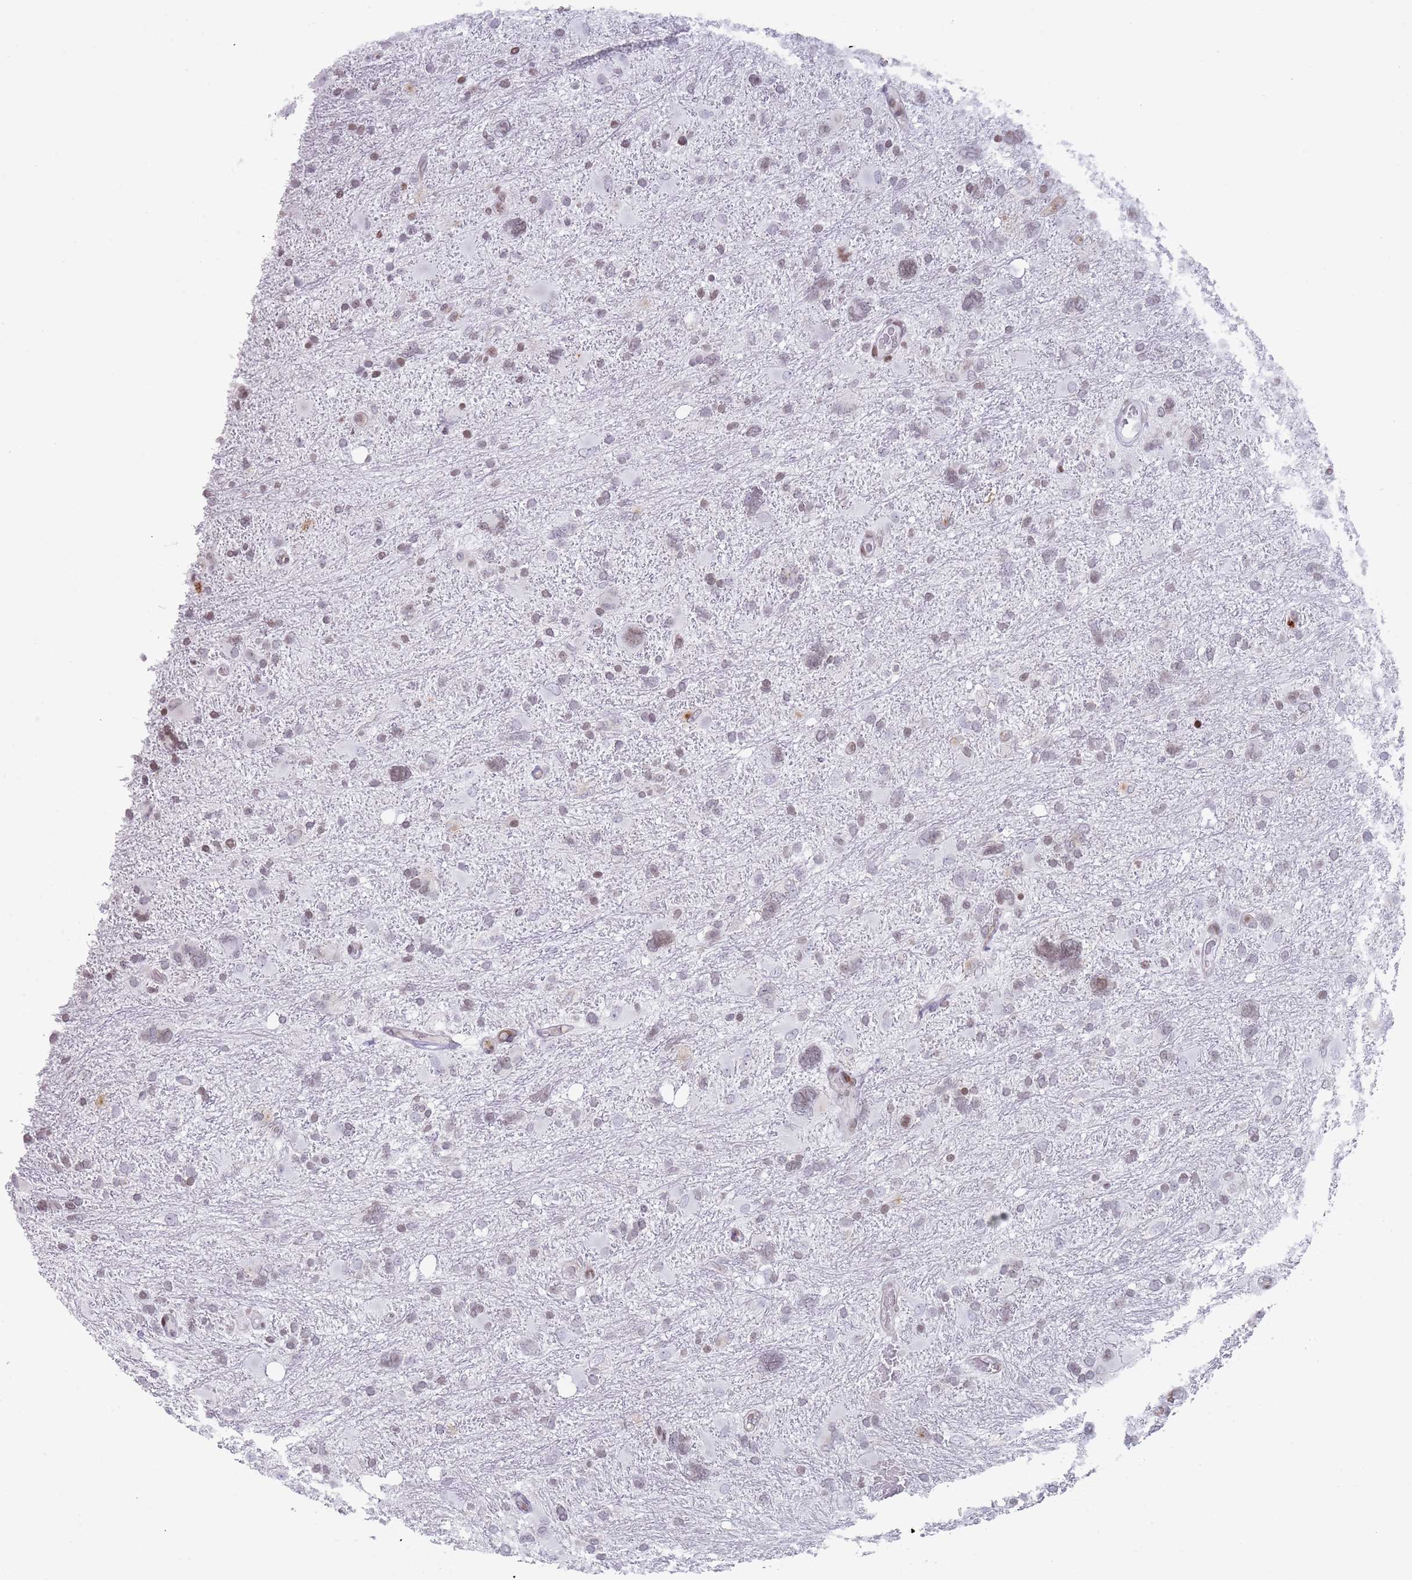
{"staining": {"intensity": "weak", "quantity": "25%-75%", "location": "nuclear"}, "tissue": "glioma", "cell_type": "Tumor cells", "image_type": "cancer", "snomed": [{"axis": "morphology", "description": "Glioma, malignant, High grade"}, {"axis": "topography", "description": "Brain"}], "caption": "Weak nuclear positivity for a protein is present in about 25%-75% of tumor cells of malignant glioma (high-grade) using immunohistochemistry (IHC).", "gene": "HDAC8", "patient": {"sex": "male", "age": 61}}